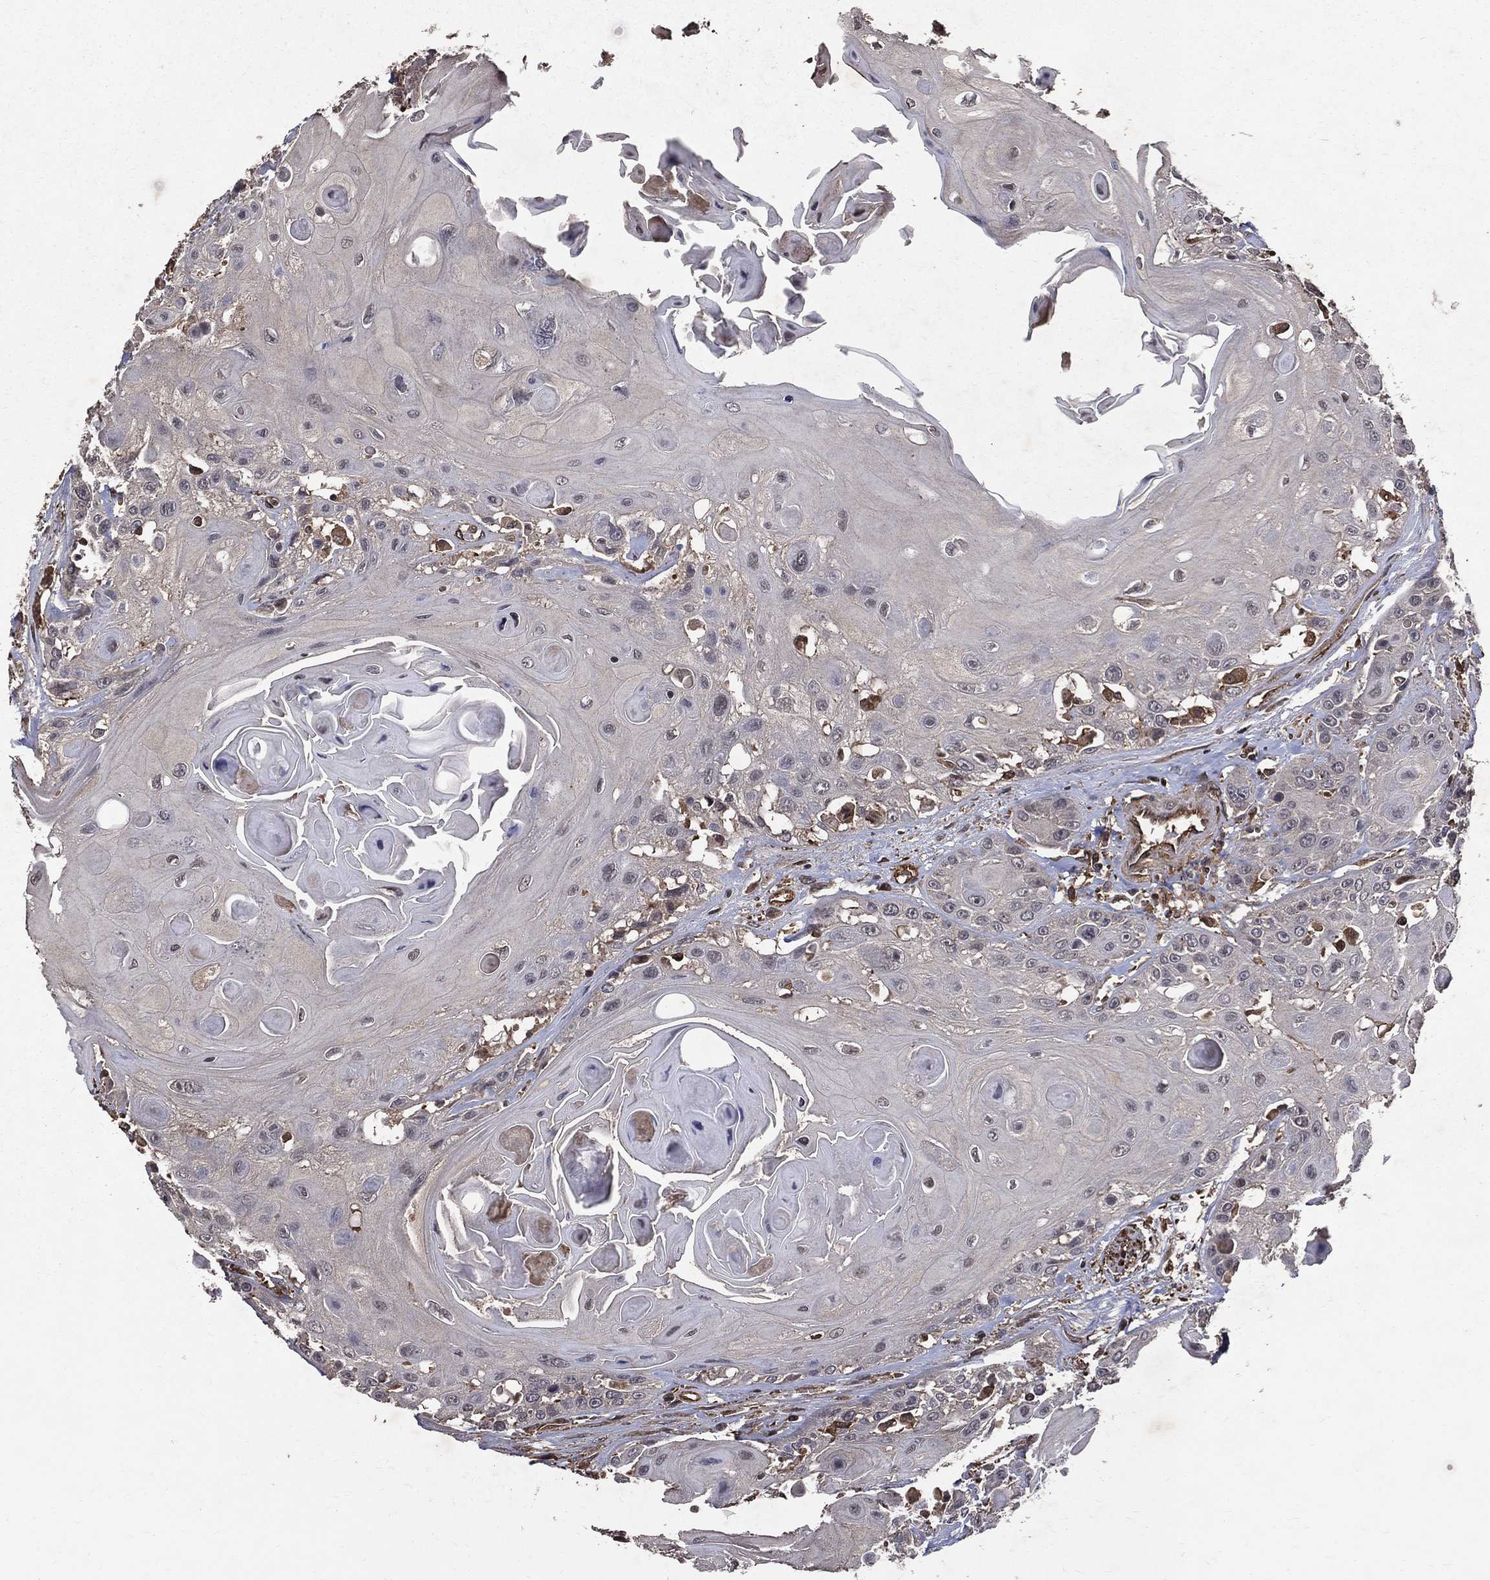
{"staining": {"intensity": "negative", "quantity": "none", "location": "none"}, "tissue": "head and neck cancer", "cell_type": "Tumor cells", "image_type": "cancer", "snomed": [{"axis": "morphology", "description": "Squamous cell carcinoma, NOS"}, {"axis": "topography", "description": "Head-Neck"}], "caption": "Tumor cells show no significant staining in head and neck cancer.", "gene": "DPYSL2", "patient": {"sex": "female", "age": 59}}